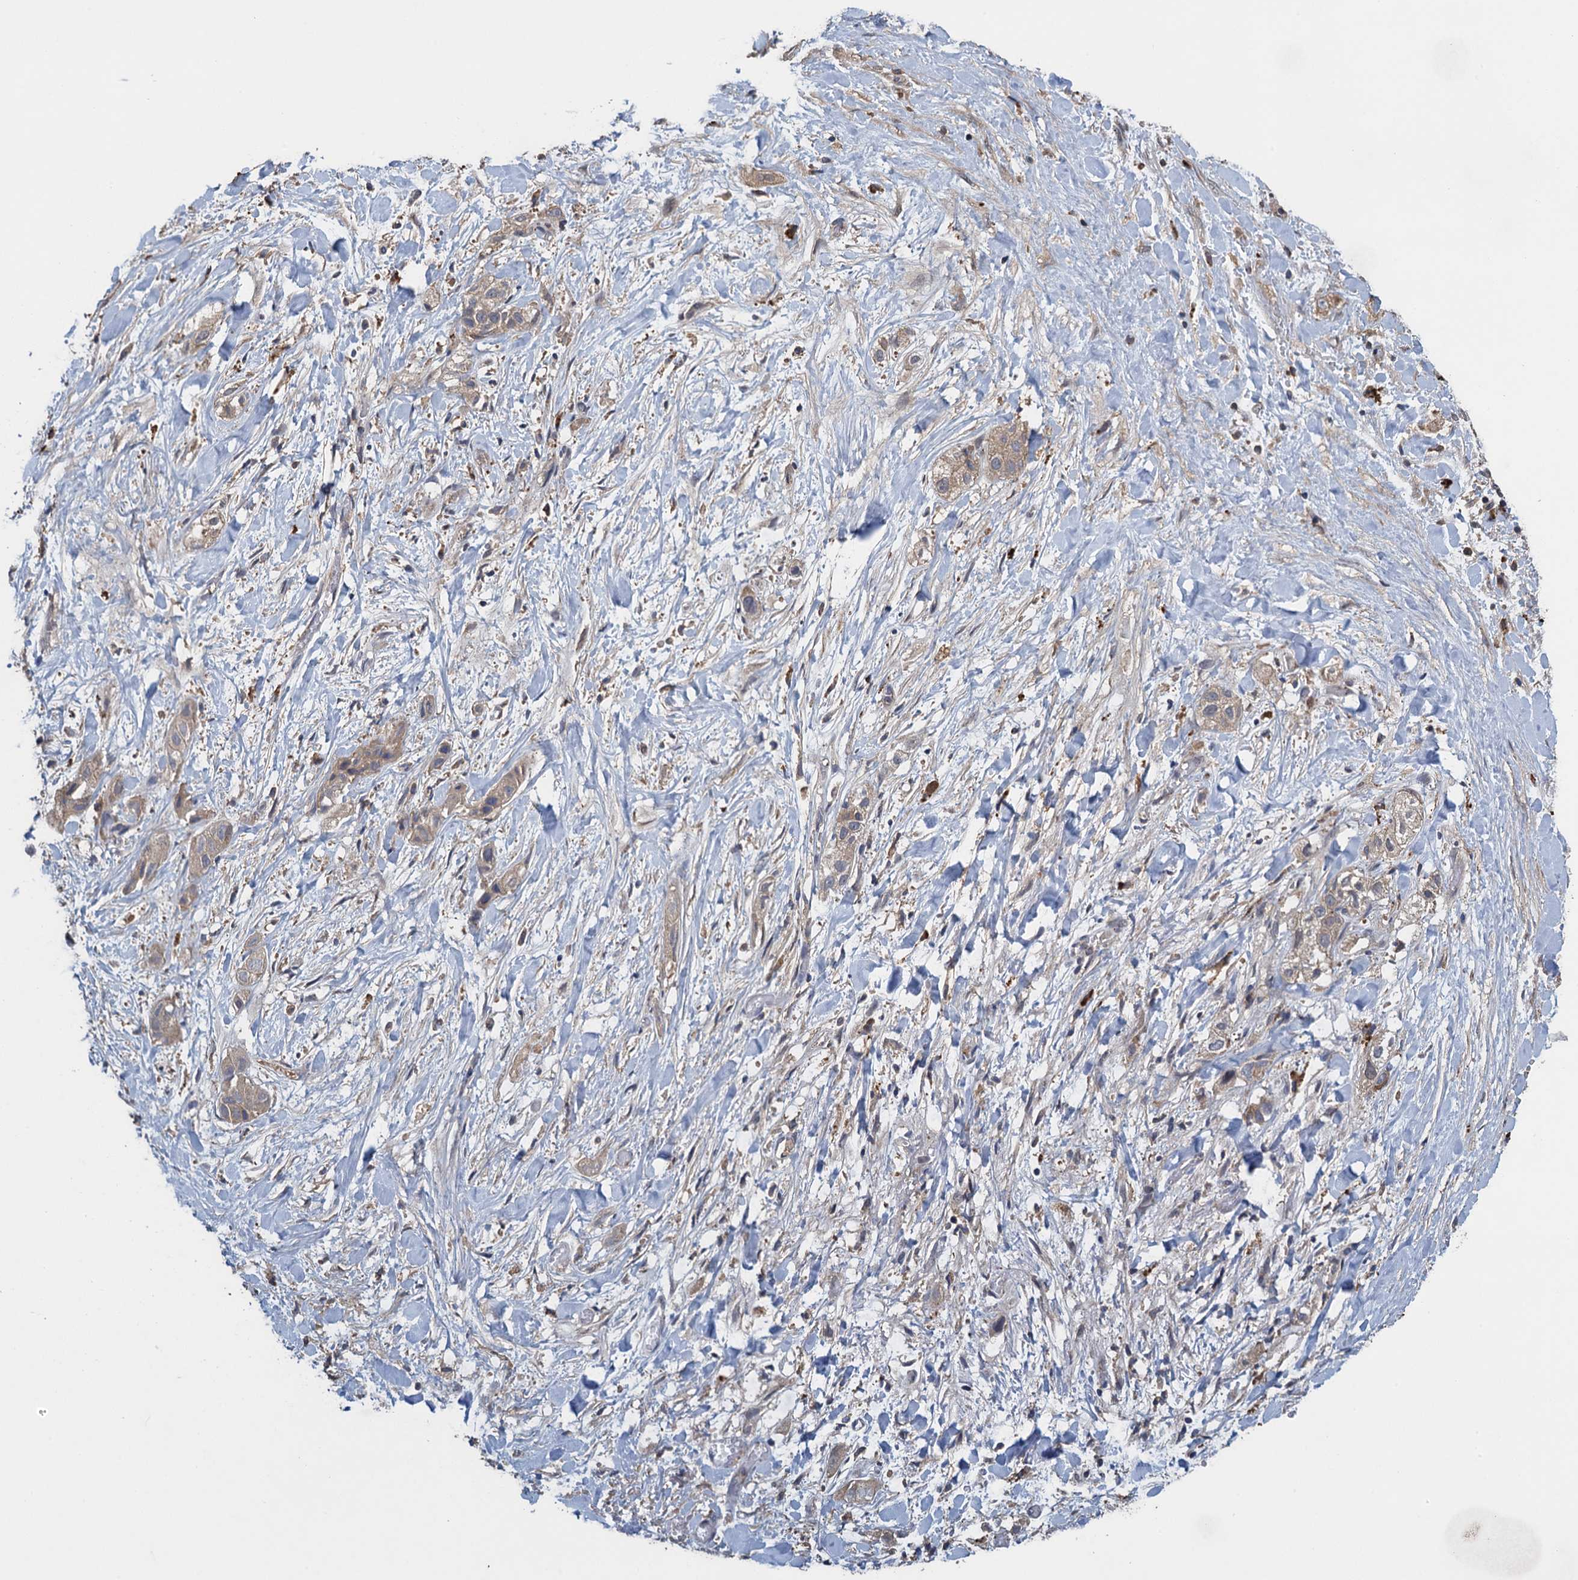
{"staining": {"intensity": "moderate", "quantity": ">75%", "location": "cytoplasmic/membranous"}, "tissue": "liver cancer", "cell_type": "Tumor cells", "image_type": "cancer", "snomed": [{"axis": "morphology", "description": "Cholangiocarcinoma"}, {"axis": "topography", "description": "Liver"}], "caption": "Liver cancer (cholangiocarcinoma) tissue displays moderate cytoplasmic/membranous staining in approximately >75% of tumor cells", "gene": "CNTN5", "patient": {"sex": "female", "age": 52}}